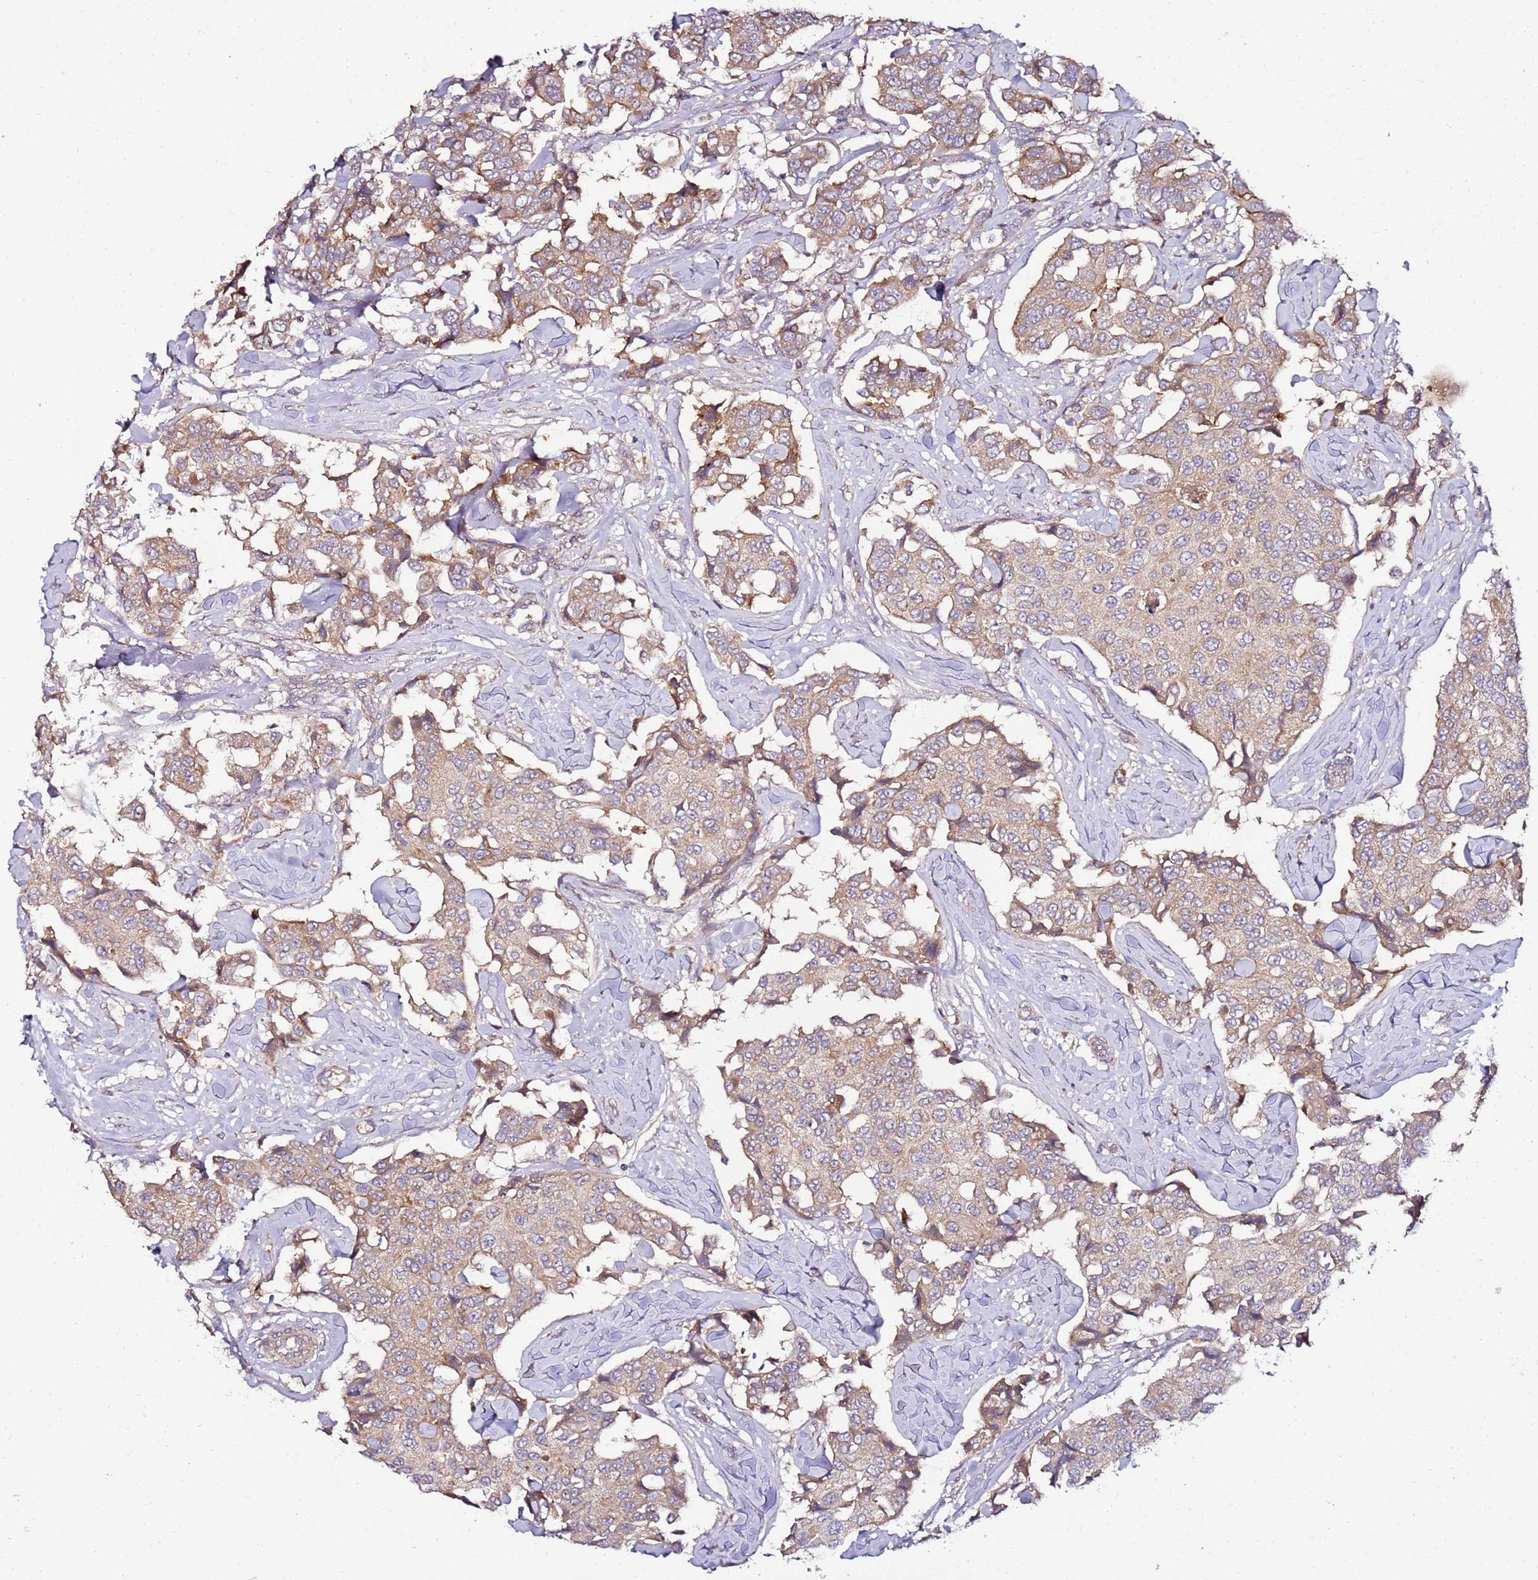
{"staining": {"intensity": "weak", "quantity": ">75%", "location": "cytoplasmic/membranous"}, "tissue": "breast cancer", "cell_type": "Tumor cells", "image_type": "cancer", "snomed": [{"axis": "morphology", "description": "Duct carcinoma"}, {"axis": "topography", "description": "Breast"}], "caption": "Protein positivity by IHC demonstrates weak cytoplasmic/membranous positivity in approximately >75% of tumor cells in breast cancer (infiltrating ductal carcinoma). The staining was performed using DAB, with brown indicating positive protein expression. Nuclei are stained blue with hematoxylin.", "gene": "KRTAP21-3", "patient": {"sex": "female", "age": 80}}